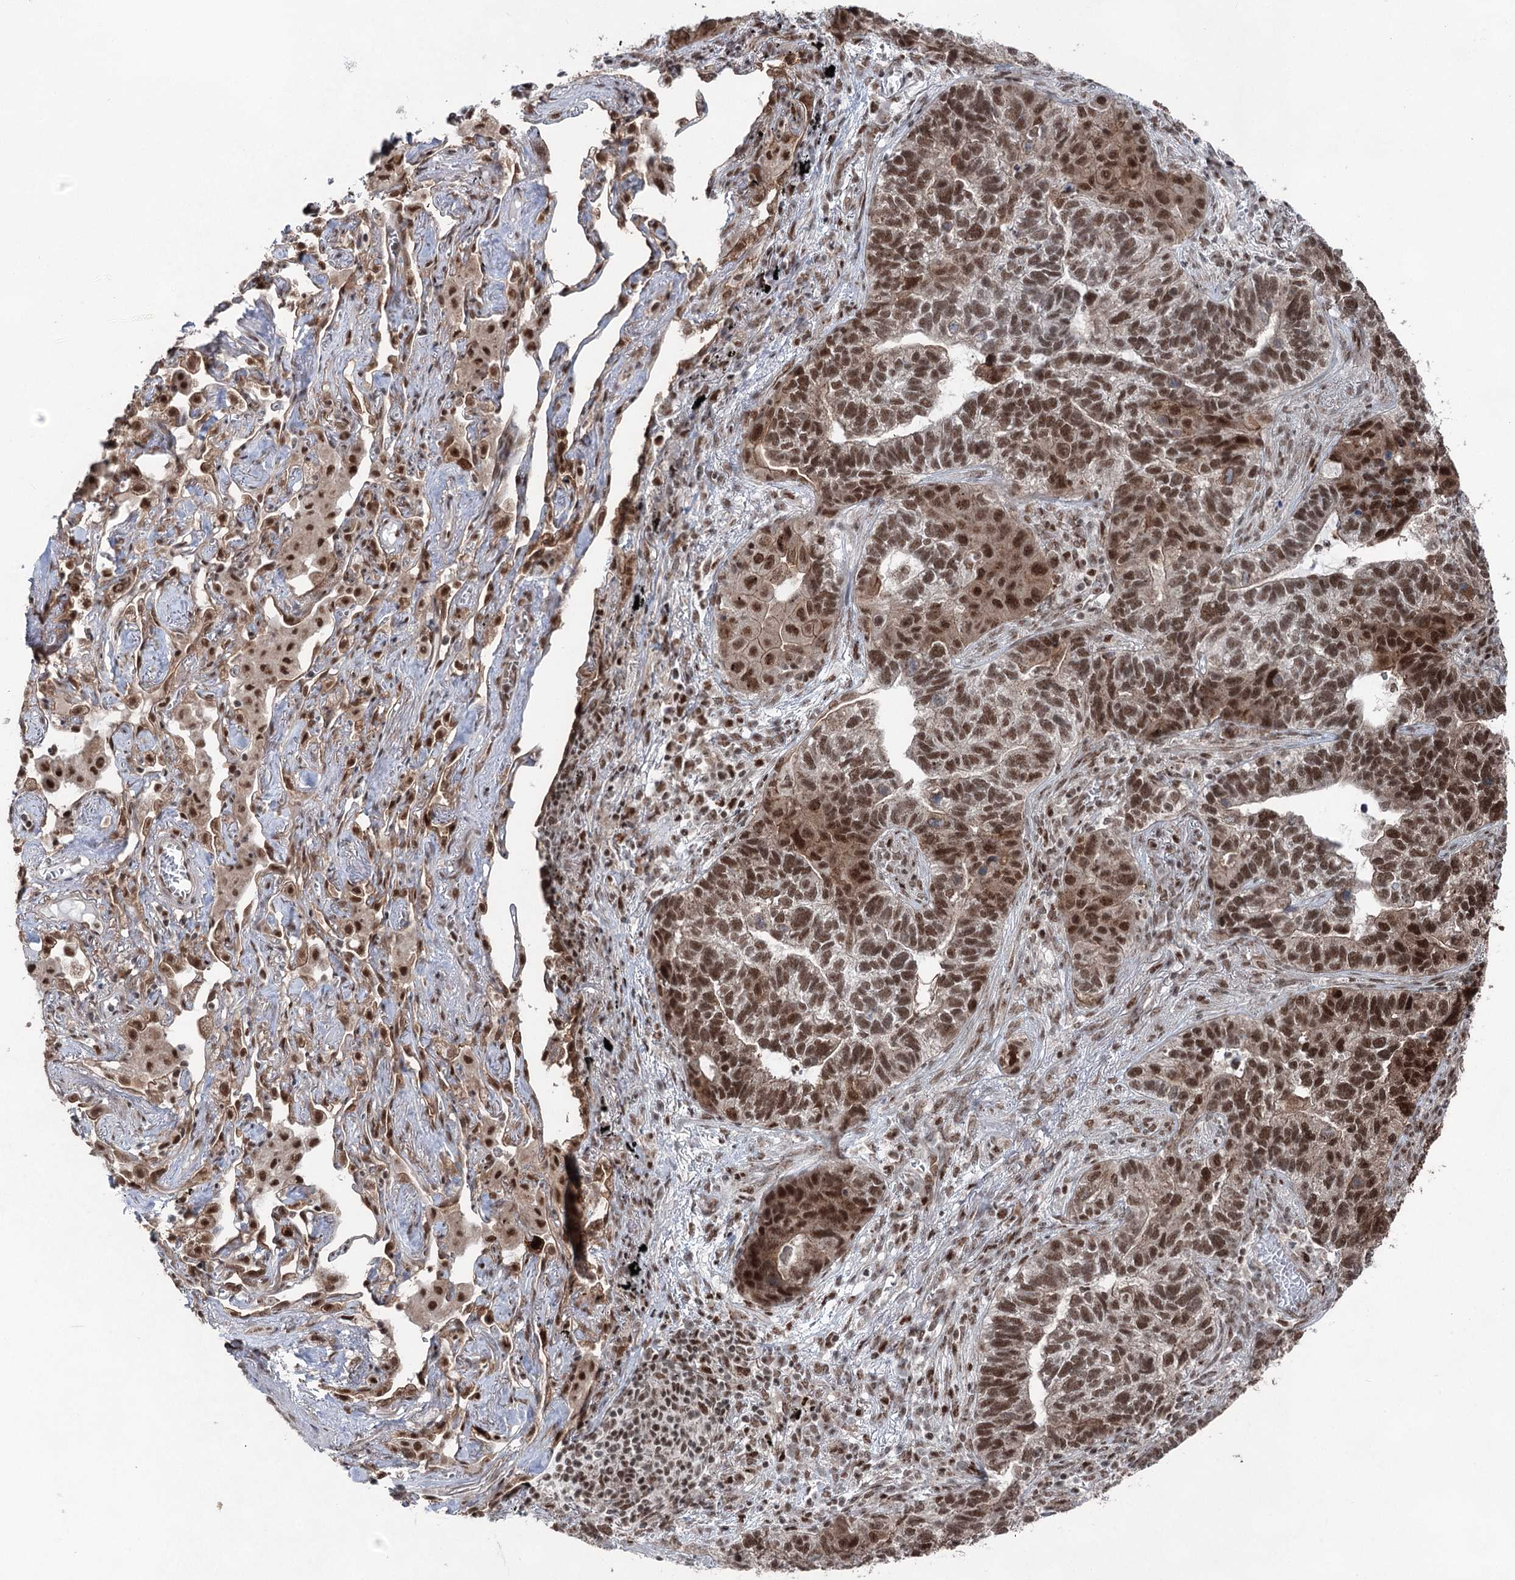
{"staining": {"intensity": "moderate", "quantity": ">75%", "location": "nuclear"}, "tissue": "lung cancer", "cell_type": "Tumor cells", "image_type": "cancer", "snomed": [{"axis": "morphology", "description": "Adenocarcinoma, NOS"}, {"axis": "topography", "description": "Lung"}], "caption": "Protein expression analysis of lung cancer (adenocarcinoma) displays moderate nuclear expression in approximately >75% of tumor cells. The staining was performed using DAB (3,3'-diaminobenzidine), with brown indicating positive protein expression. Nuclei are stained blue with hematoxylin.", "gene": "ZCCHC8", "patient": {"sex": "male", "age": 67}}